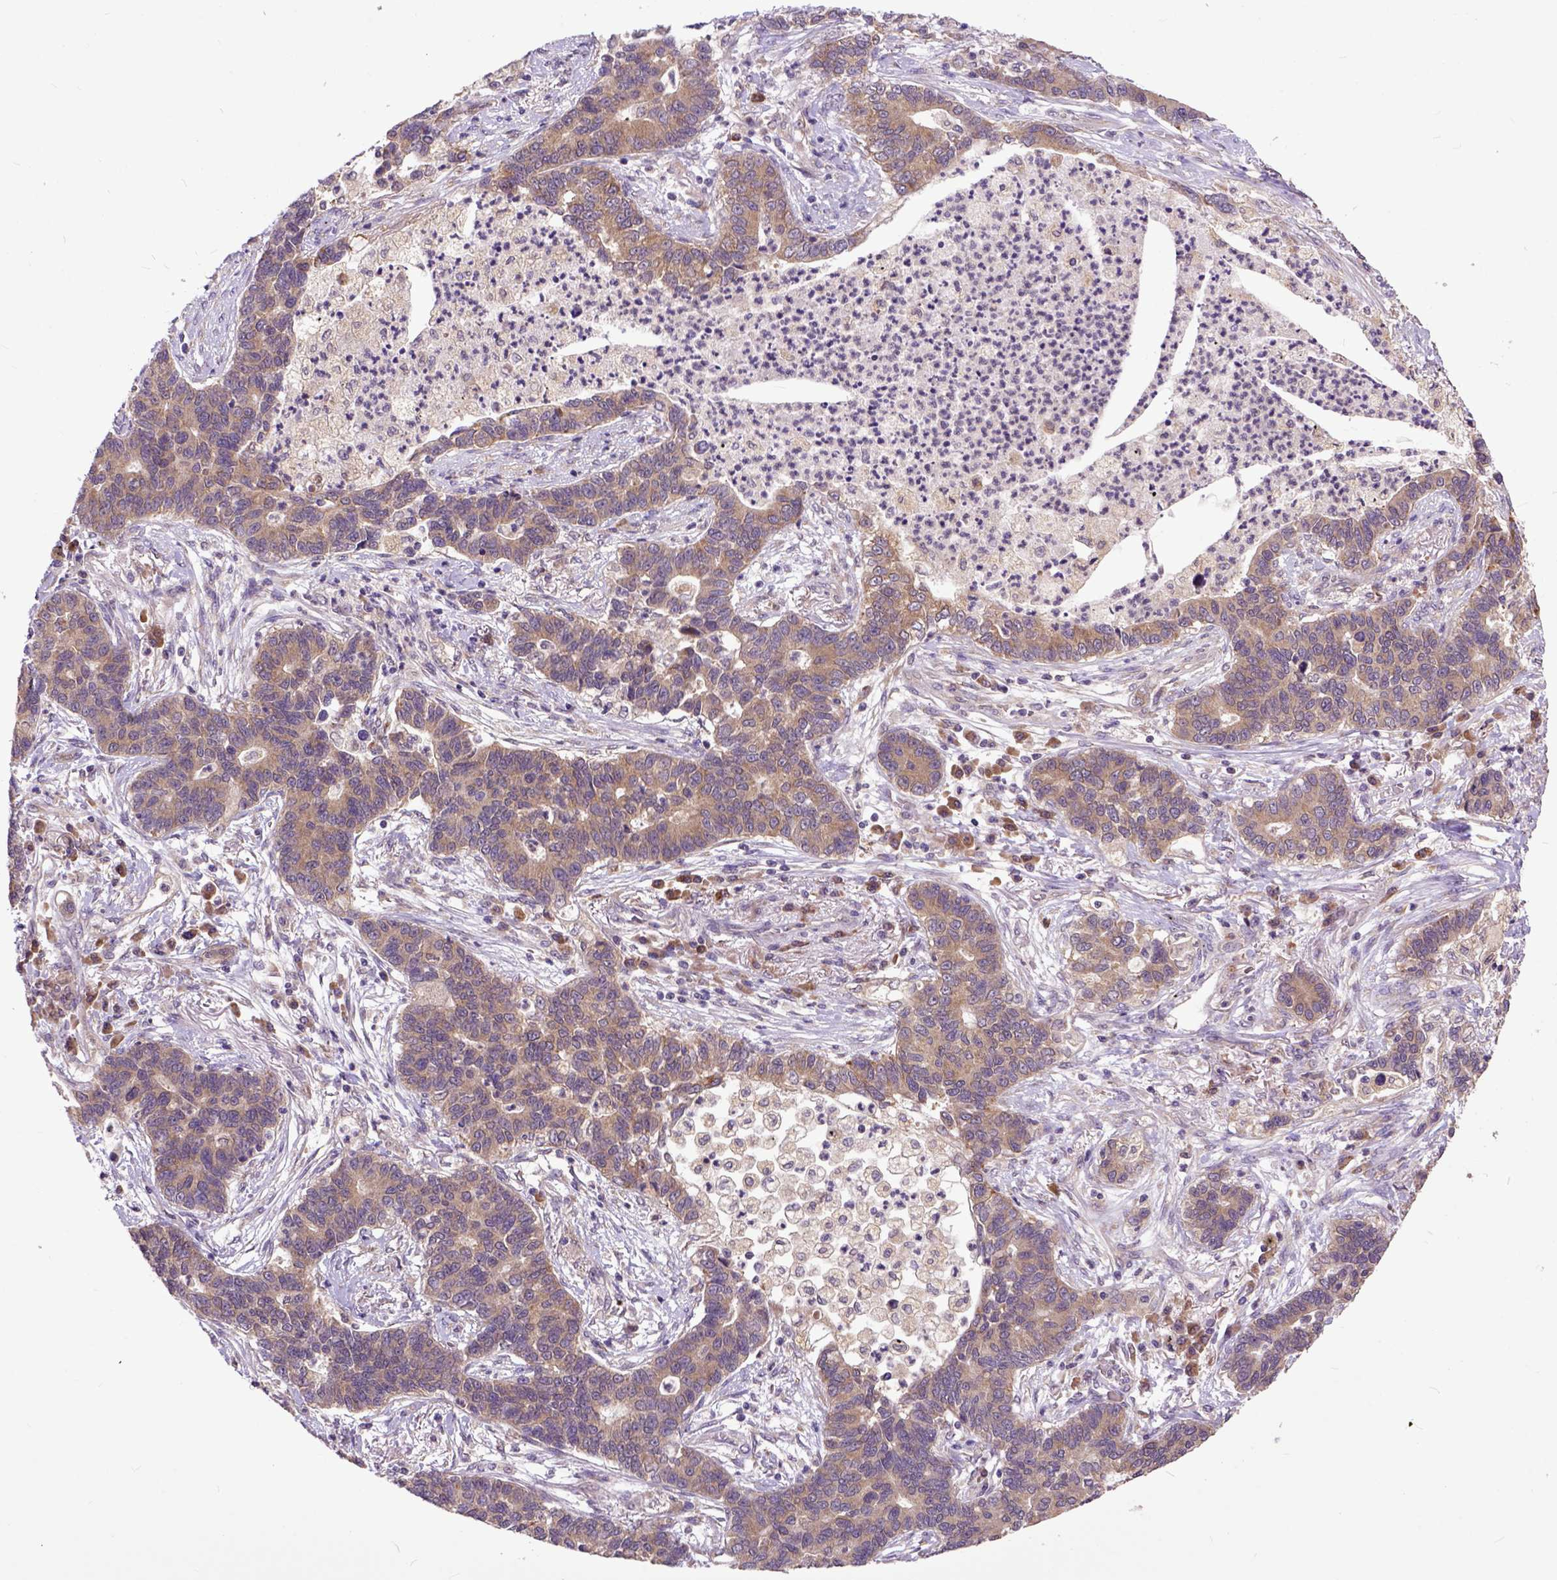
{"staining": {"intensity": "weak", "quantity": ">75%", "location": "cytoplasmic/membranous"}, "tissue": "lung cancer", "cell_type": "Tumor cells", "image_type": "cancer", "snomed": [{"axis": "morphology", "description": "Adenocarcinoma, NOS"}, {"axis": "topography", "description": "Lung"}], "caption": "Immunohistochemistry (IHC) staining of lung adenocarcinoma, which reveals low levels of weak cytoplasmic/membranous expression in approximately >75% of tumor cells indicating weak cytoplasmic/membranous protein positivity. The staining was performed using DAB (brown) for protein detection and nuclei were counterstained in hematoxylin (blue).", "gene": "ARL1", "patient": {"sex": "female", "age": 57}}